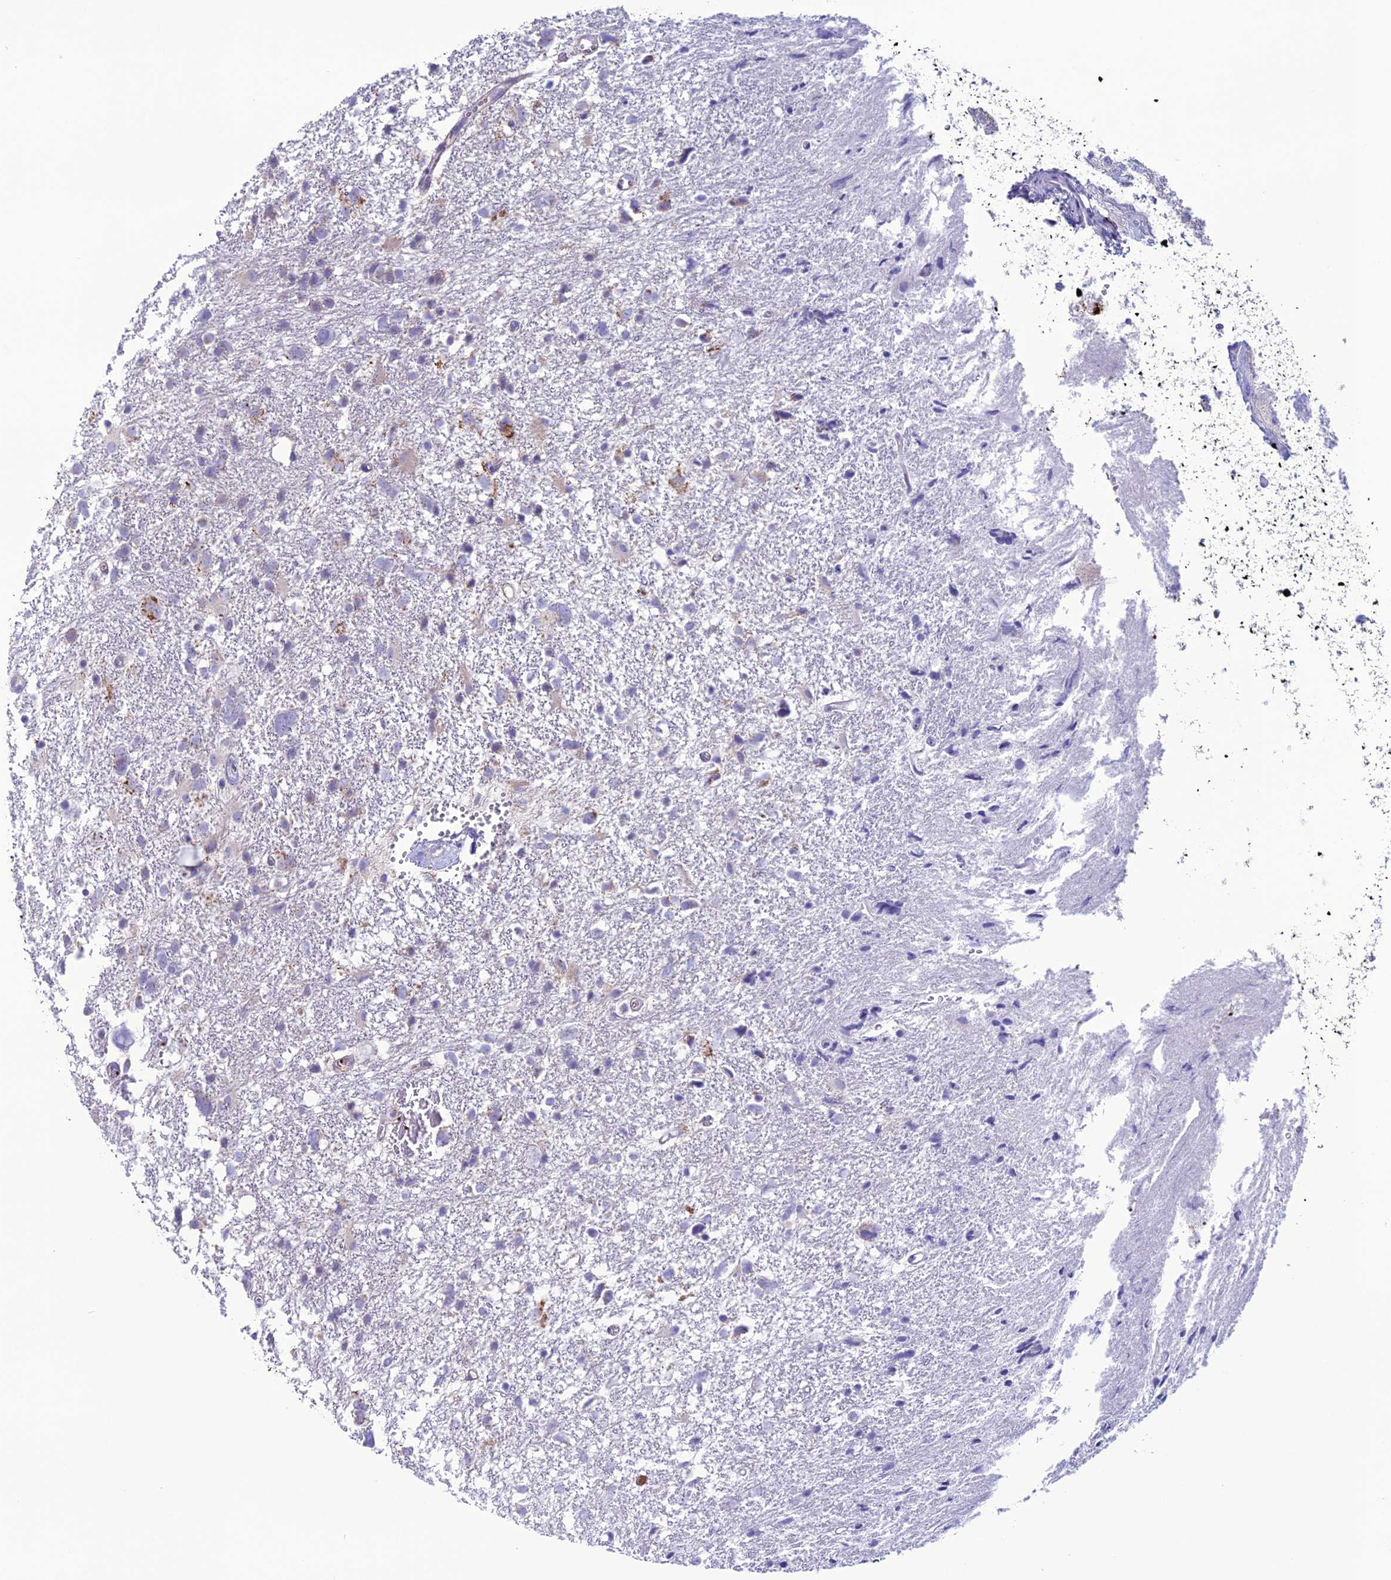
{"staining": {"intensity": "negative", "quantity": "none", "location": "none"}, "tissue": "glioma", "cell_type": "Tumor cells", "image_type": "cancer", "snomed": [{"axis": "morphology", "description": "Glioma, malignant, High grade"}, {"axis": "topography", "description": "Brain"}], "caption": "The micrograph demonstrates no significant expression in tumor cells of high-grade glioma (malignant).", "gene": "C21orf140", "patient": {"sex": "male", "age": 61}}